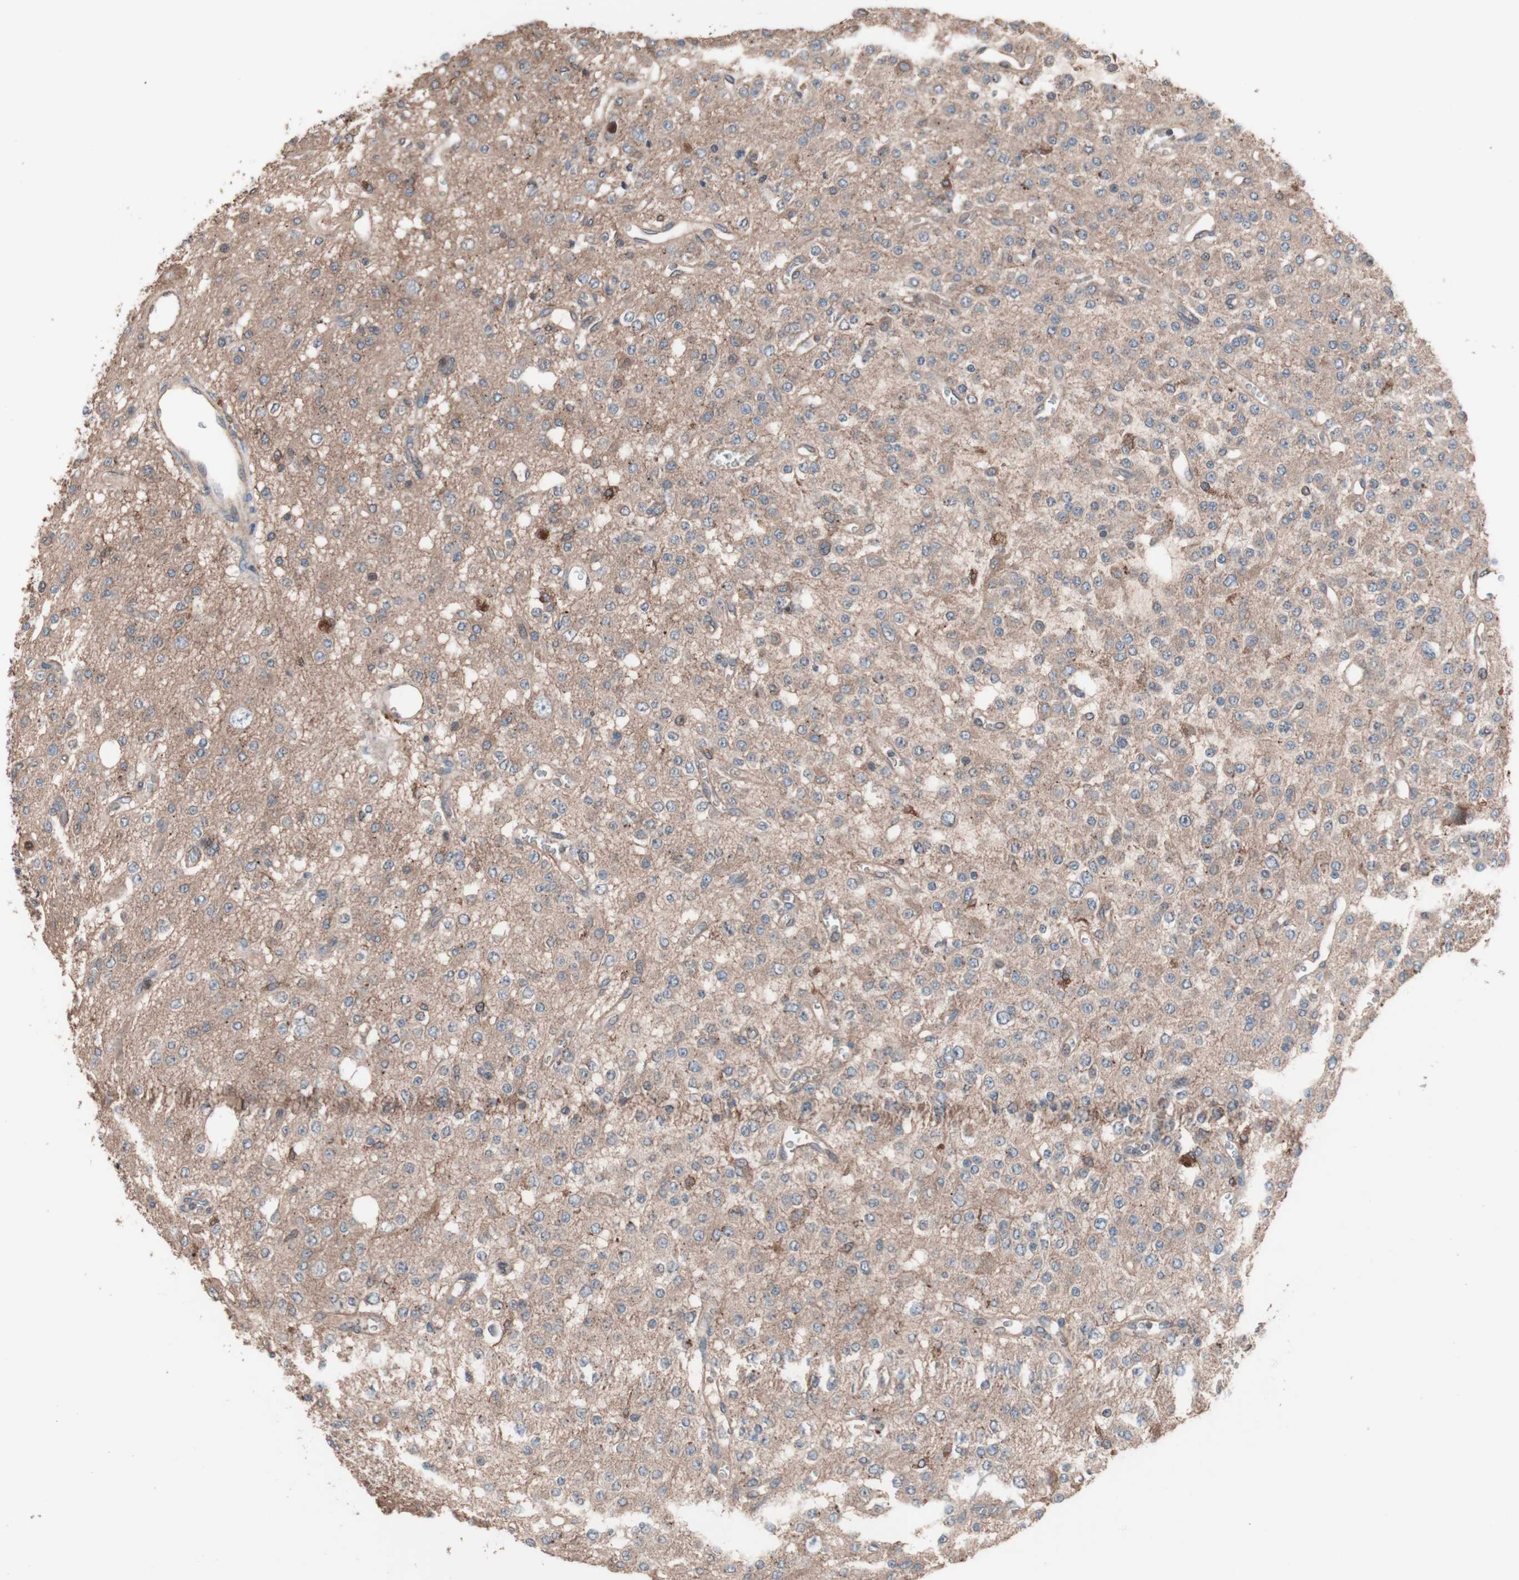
{"staining": {"intensity": "weak", "quantity": "<25%", "location": "cytoplasmic/membranous"}, "tissue": "glioma", "cell_type": "Tumor cells", "image_type": "cancer", "snomed": [{"axis": "morphology", "description": "Glioma, malignant, Low grade"}, {"axis": "topography", "description": "Brain"}], "caption": "Micrograph shows no protein staining in tumor cells of low-grade glioma (malignant) tissue.", "gene": "ATG7", "patient": {"sex": "male", "age": 38}}